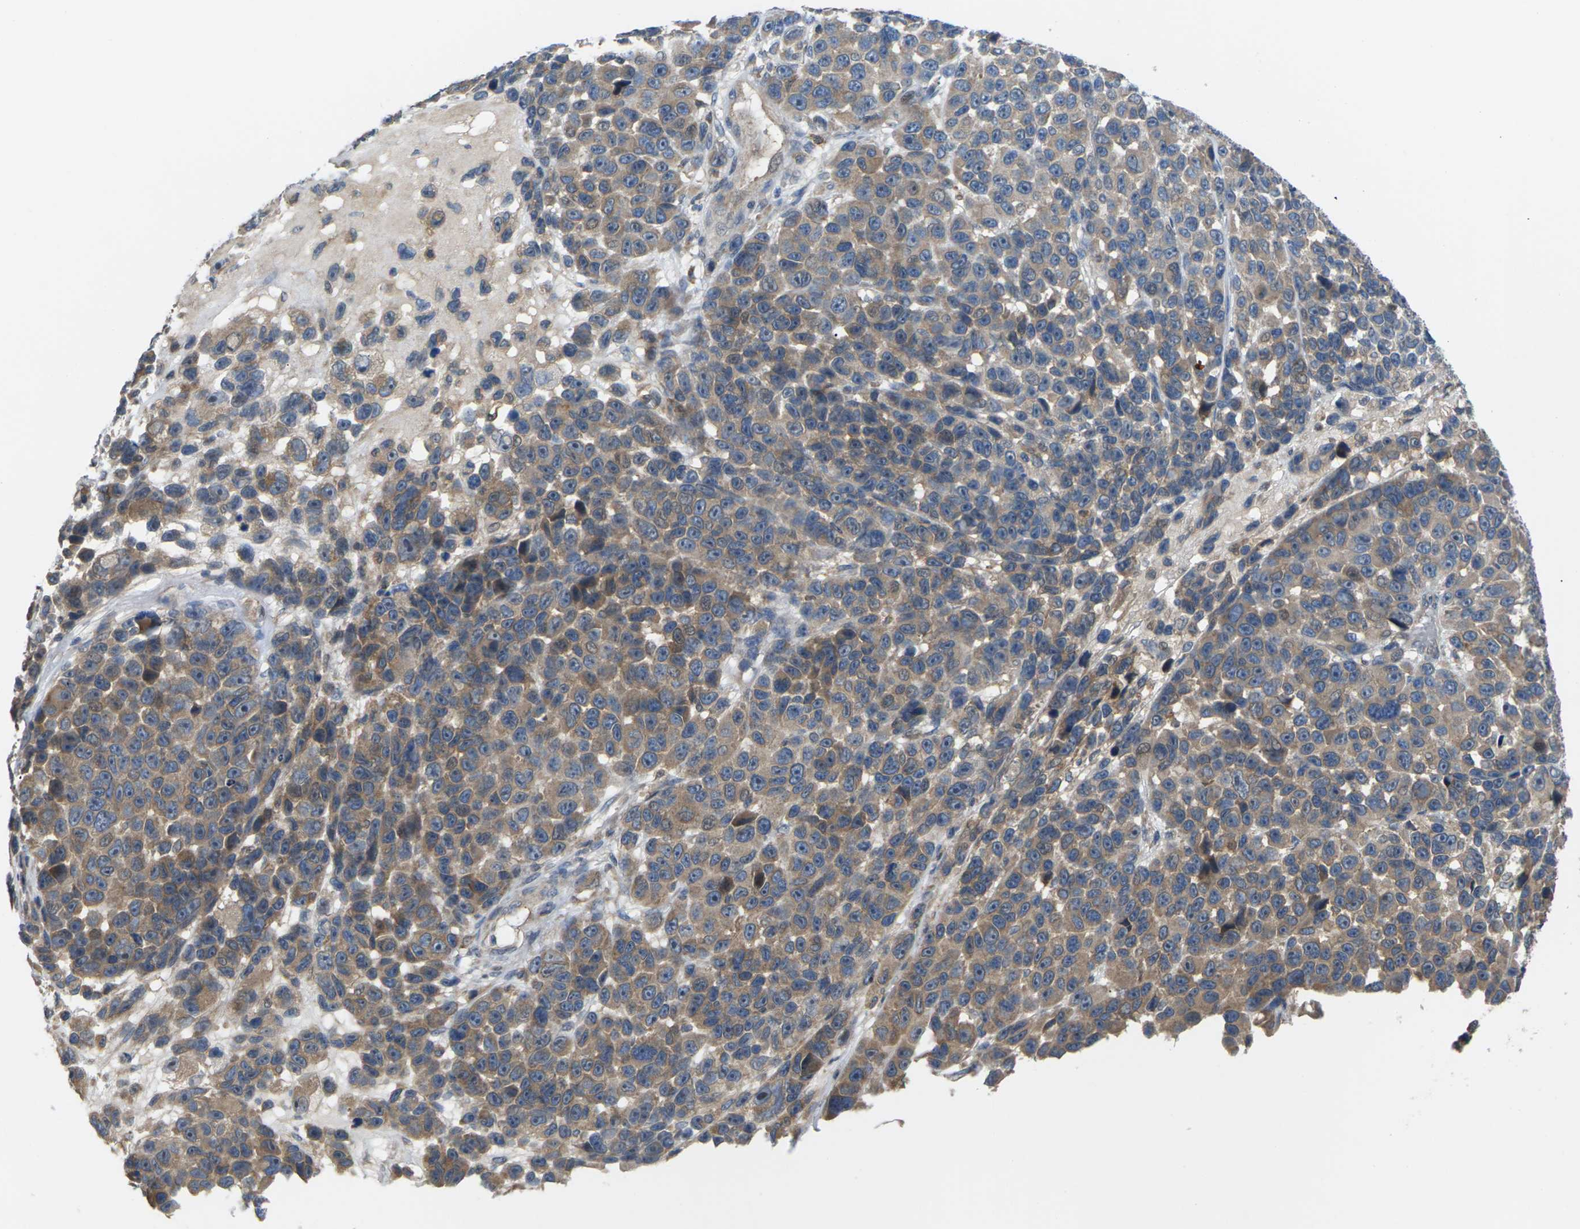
{"staining": {"intensity": "moderate", "quantity": "25%-75%", "location": "cytoplasmic/membranous"}, "tissue": "melanoma", "cell_type": "Tumor cells", "image_type": "cancer", "snomed": [{"axis": "morphology", "description": "Malignant melanoma, NOS"}, {"axis": "topography", "description": "Skin"}], "caption": "The immunohistochemical stain labels moderate cytoplasmic/membranous expression in tumor cells of malignant melanoma tissue.", "gene": "TIAM1", "patient": {"sex": "male", "age": 53}}